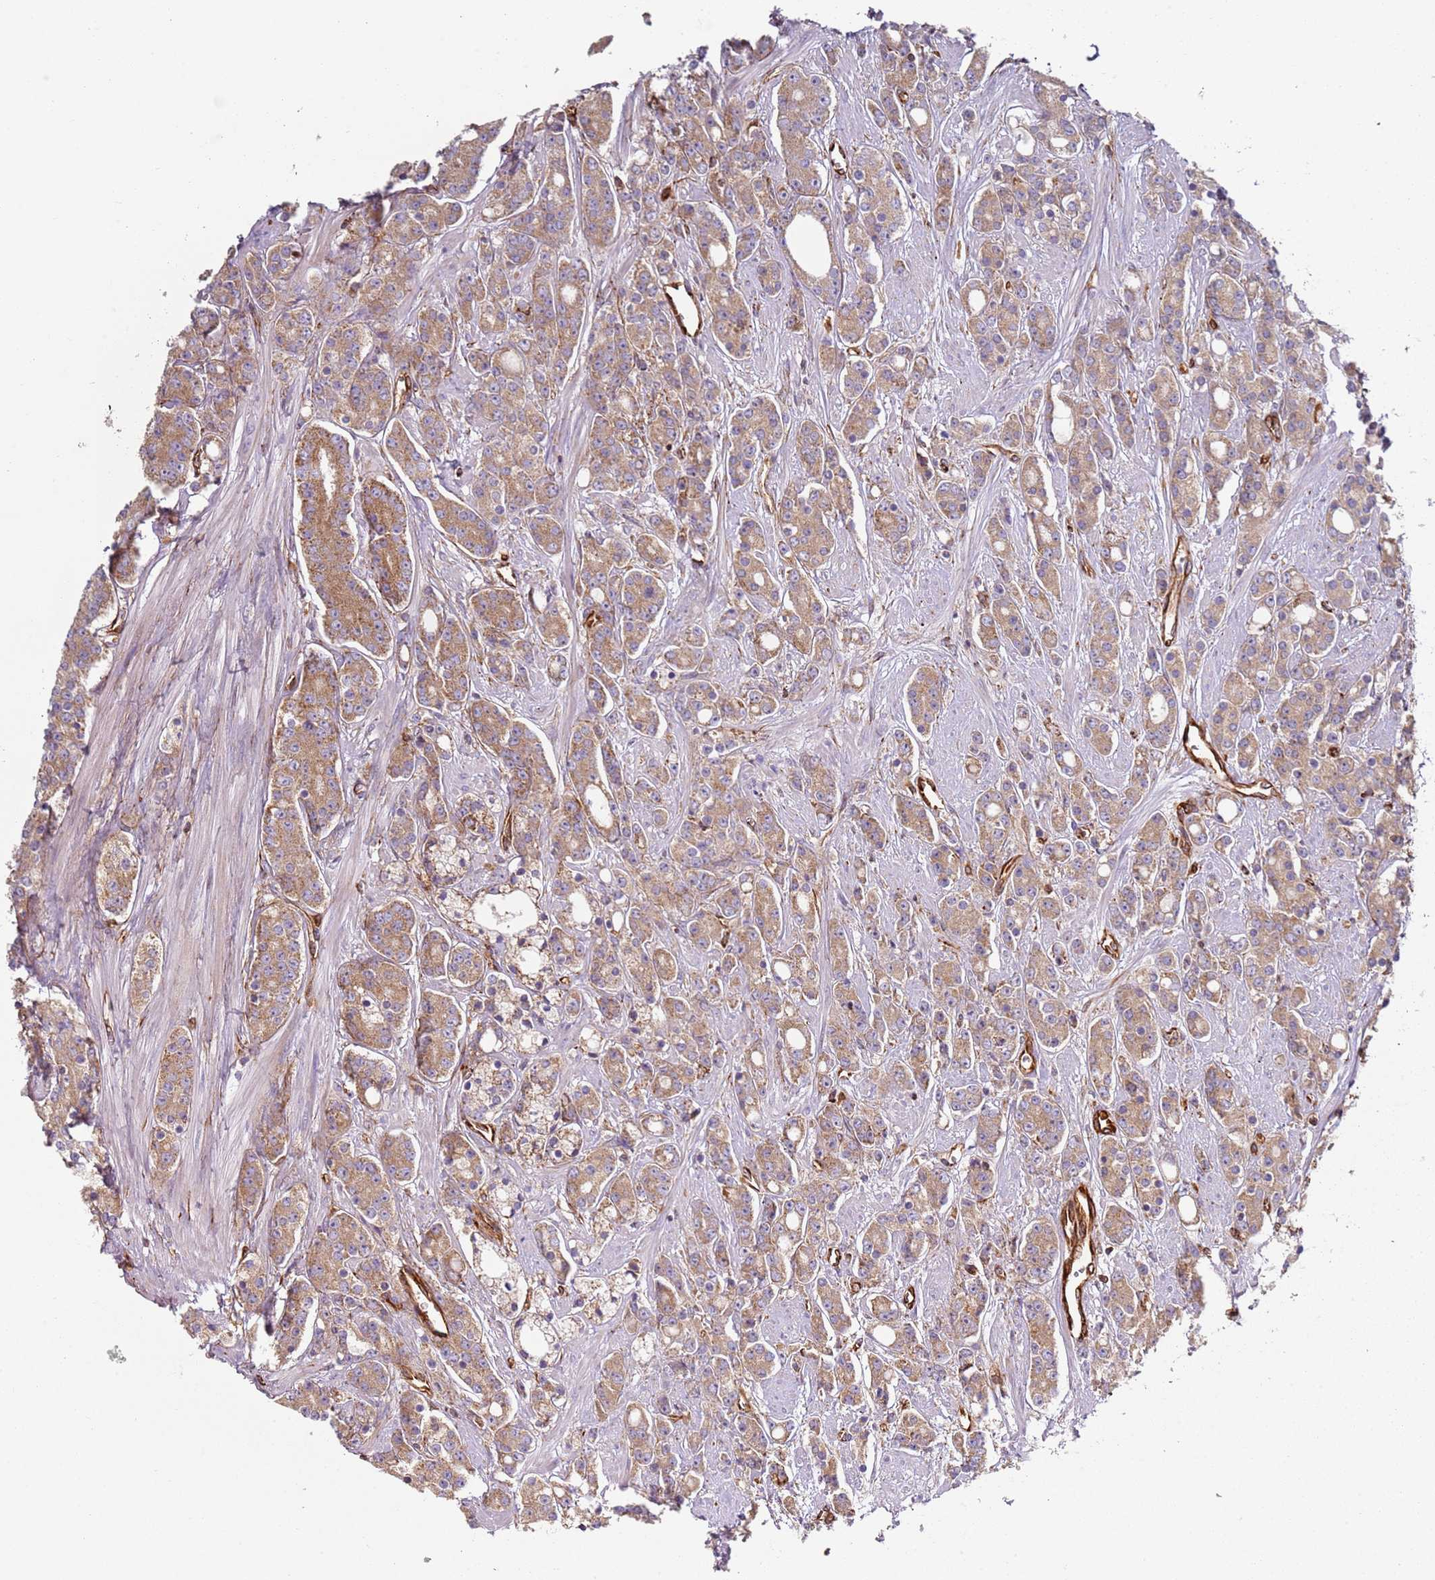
{"staining": {"intensity": "moderate", "quantity": ">75%", "location": "cytoplasmic/membranous"}, "tissue": "prostate cancer", "cell_type": "Tumor cells", "image_type": "cancer", "snomed": [{"axis": "morphology", "description": "Adenocarcinoma, High grade"}, {"axis": "topography", "description": "Prostate"}], "caption": "Prostate cancer was stained to show a protein in brown. There is medium levels of moderate cytoplasmic/membranous expression in about >75% of tumor cells. Using DAB (3,3'-diaminobenzidine) (brown) and hematoxylin (blue) stains, captured at high magnification using brightfield microscopy.", "gene": "SNAPIN", "patient": {"sex": "male", "age": 62}}